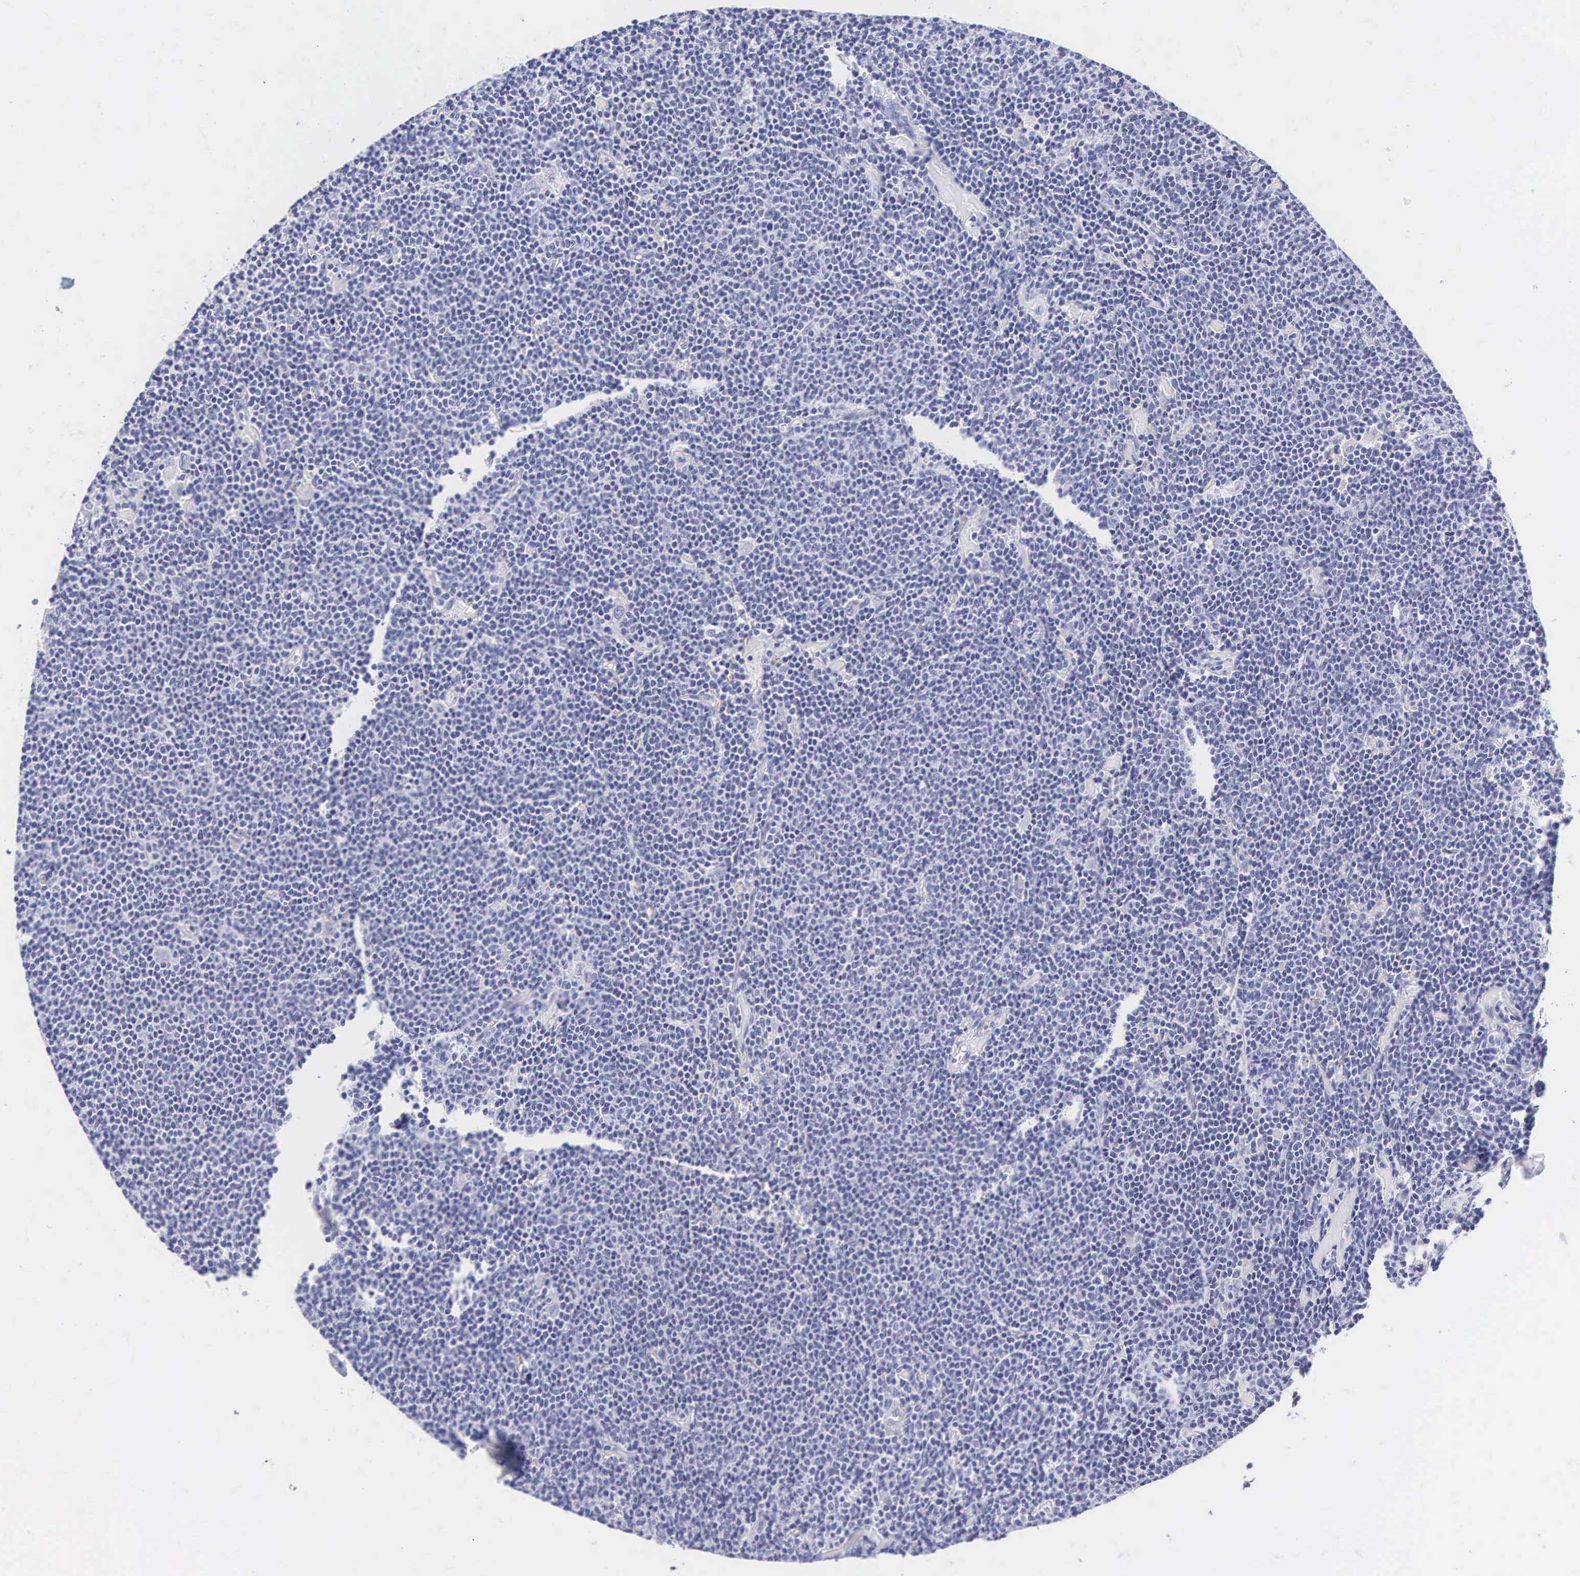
{"staining": {"intensity": "negative", "quantity": "none", "location": "none"}, "tissue": "lymphoma", "cell_type": "Tumor cells", "image_type": "cancer", "snomed": [{"axis": "morphology", "description": "Malignant lymphoma, non-Hodgkin's type, Low grade"}, {"axis": "topography", "description": "Lymph node"}], "caption": "High power microscopy histopathology image of an immunohistochemistry histopathology image of malignant lymphoma, non-Hodgkin's type (low-grade), revealing no significant positivity in tumor cells.", "gene": "INS", "patient": {"sex": "male", "age": 65}}